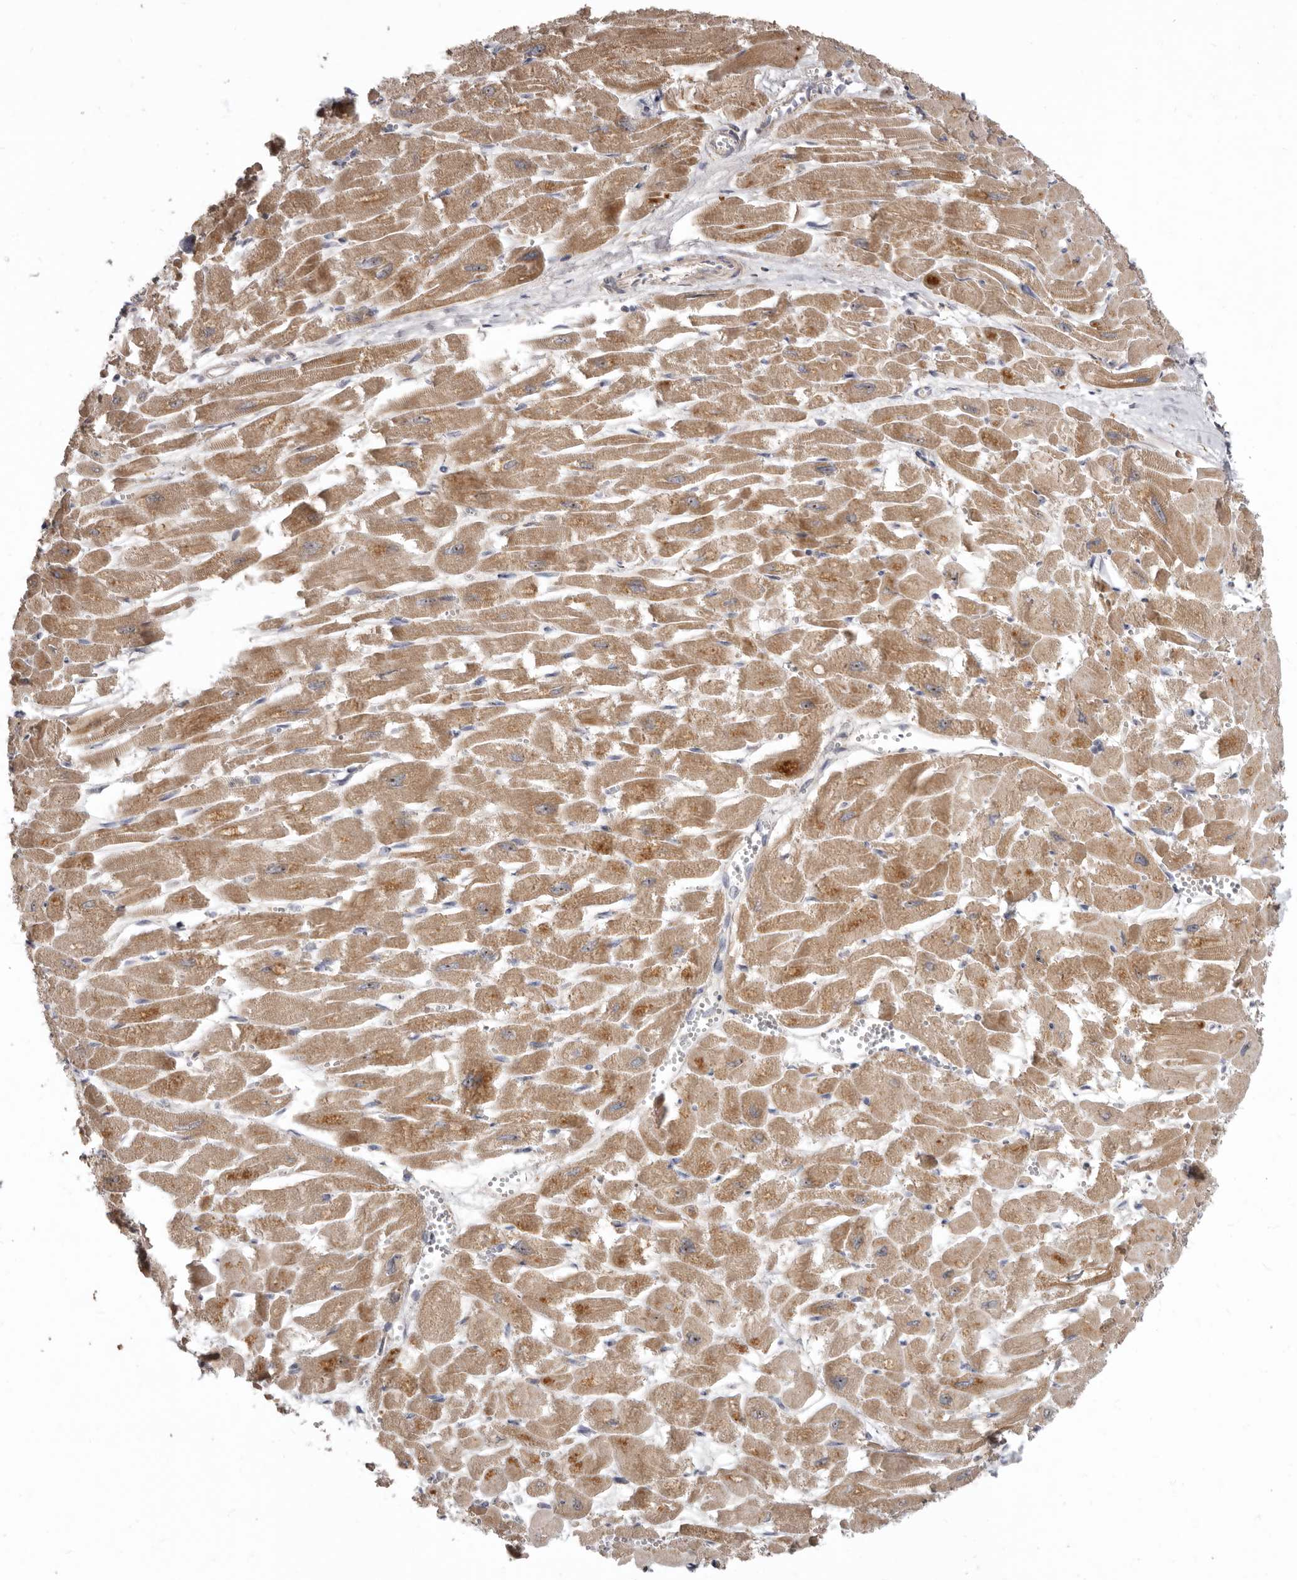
{"staining": {"intensity": "moderate", "quantity": ">75%", "location": "cytoplasmic/membranous"}, "tissue": "heart muscle", "cell_type": "Cardiomyocytes", "image_type": "normal", "snomed": [{"axis": "morphology", "description": "Normal tissue, NOS"}, {"axis": "topography", "description": "Heart"}], "caption": "Immunohistochemistry of normal heart muscle exhibits medium levels of moderate cytoplasmic/membranous expression in about >75% of cardiomyocytes.", "gene": "SMC4", "patient": {"sex": "male", "age": 54}}